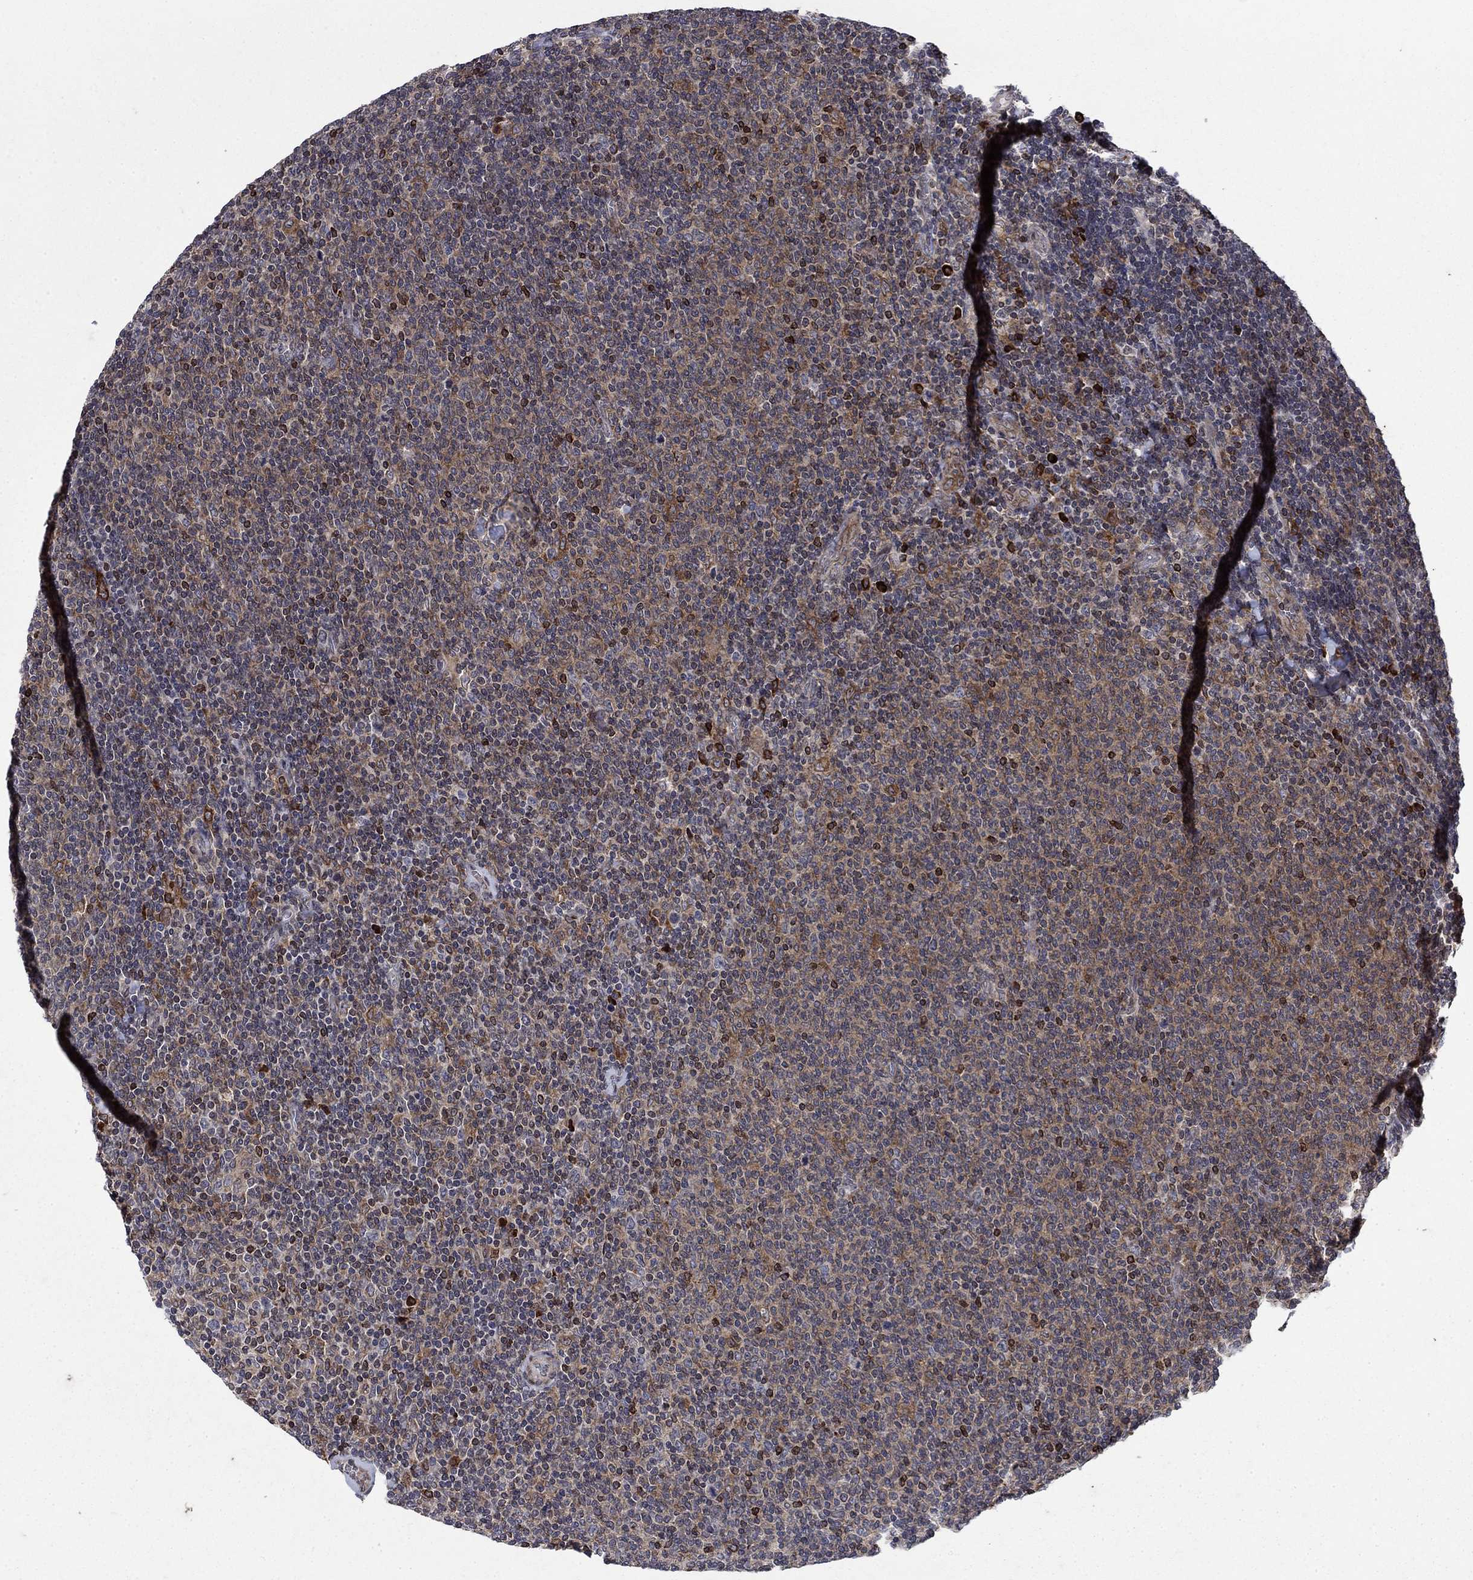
{"staining": {"intensity": "moderate", "quantity": "<25%", "location": "cytoplasmic/membranous"}, "tissue": "lymphoma", "cell_type": "Tumor cells", "image_type": "cancer", "snomed": [{"axis": "morphology", "description": "Malignant lymphoma, non-Hodgkin's type, Low grade"}, {"axis": "topography", "description": "Lymph node"}], "caption": "Lymphoma stained for a protein reveals moderate cytoplasmic/membranous positivity in tumor cells. Using DAB (3,3'-diaminobenzidine) (brown) and hematoxylin (blue) stains, captured at high magnification using brightfield microscopy.", "gene": "DHRS7", "patient": {"sex": "male", "age": 52}}